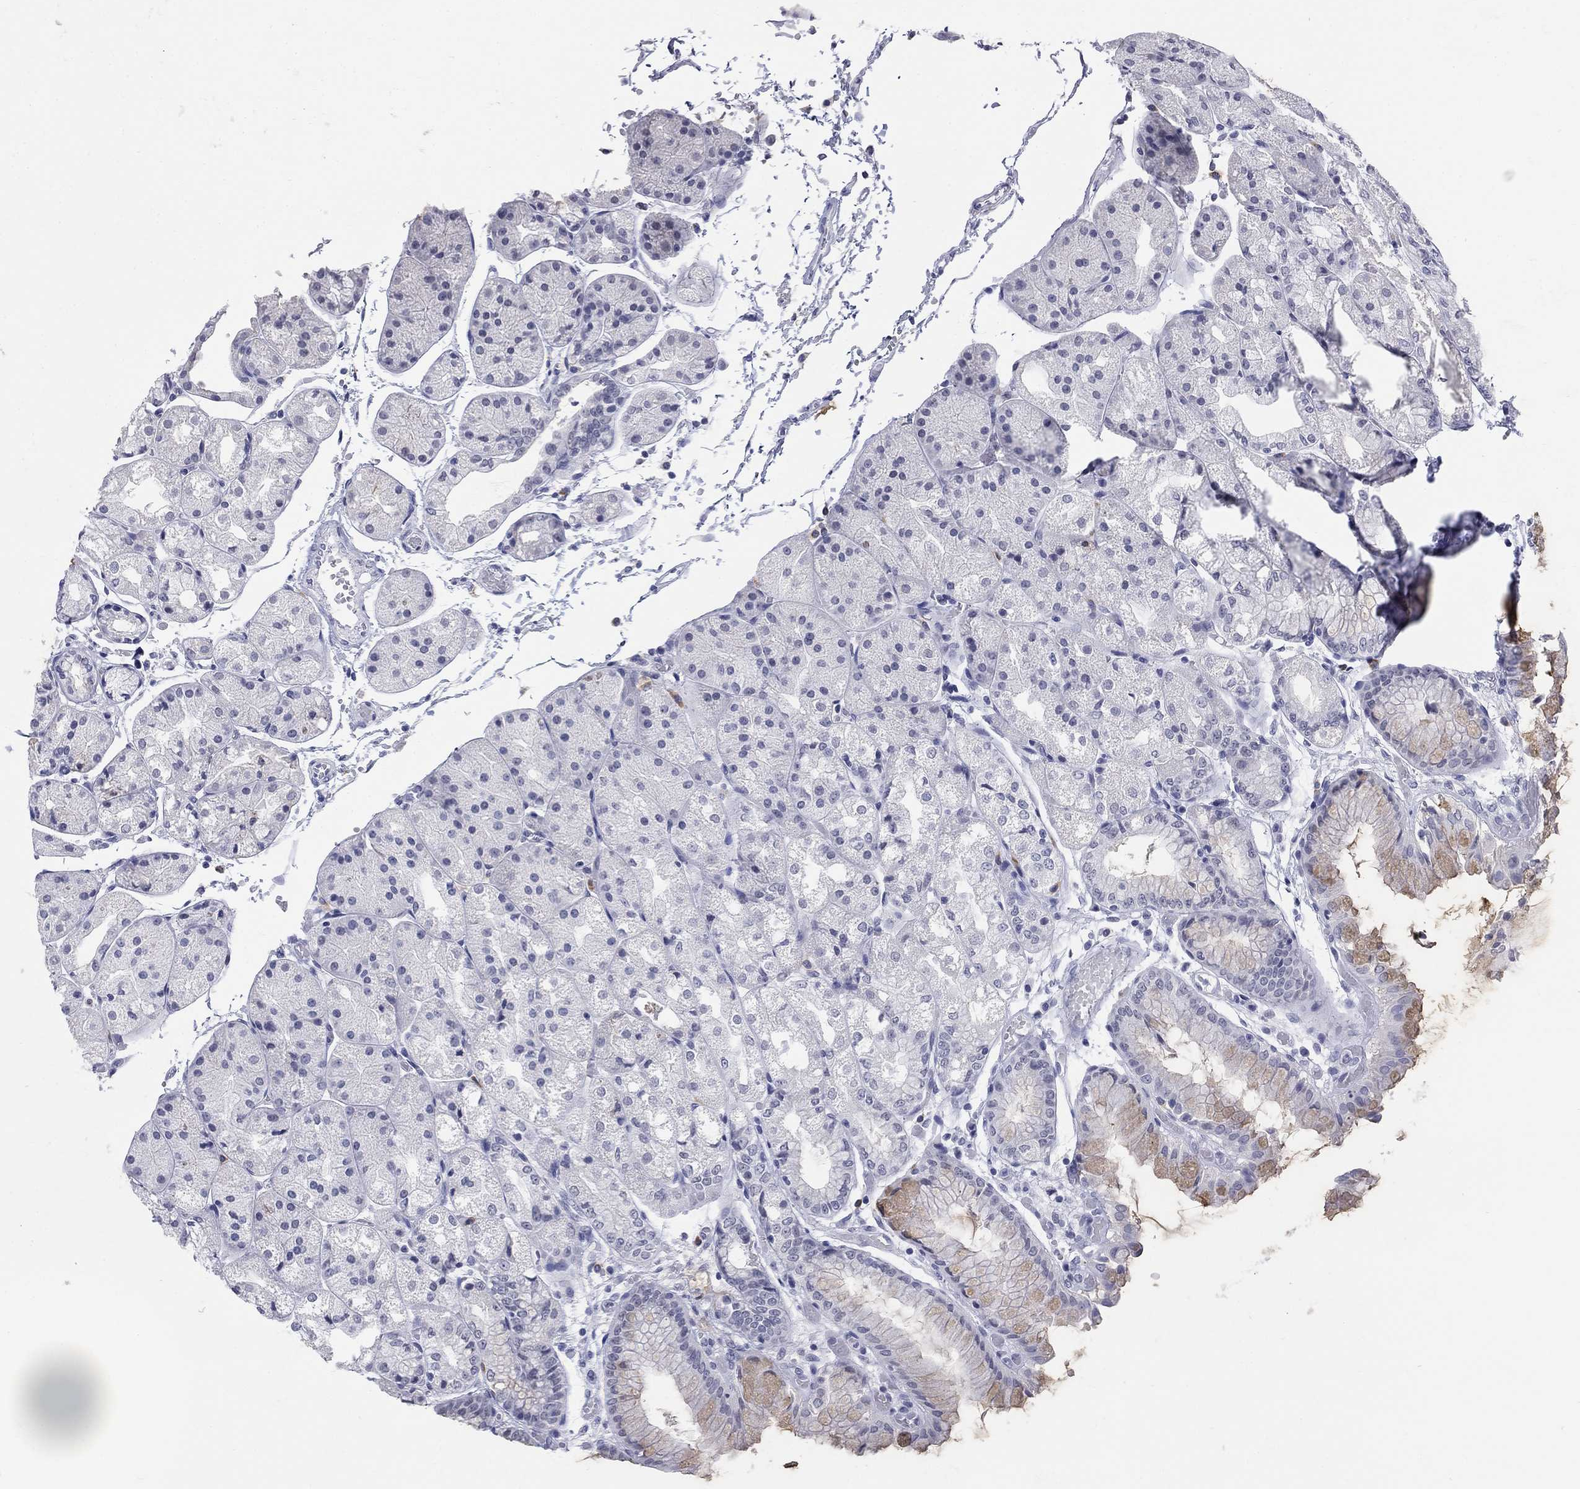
{"staining": {"intensity": "weak", "quantity": "<25%", "location": "cytoplasmic/membranous"}, "tissue": "stomach", "cell_type": "Glandular cells", "image_type": "normal", "snomed": [{"axis": "morphology", "description": "Normal tissue, NOS"}, {"axis": "topography", "description": "Stomach, upper"}], "caption": "Human stomach stained for a protein using IHC shows no expression in glandular cells.", "gene": "ECEL1", "patient": {"sex": "male", "age": 72}}